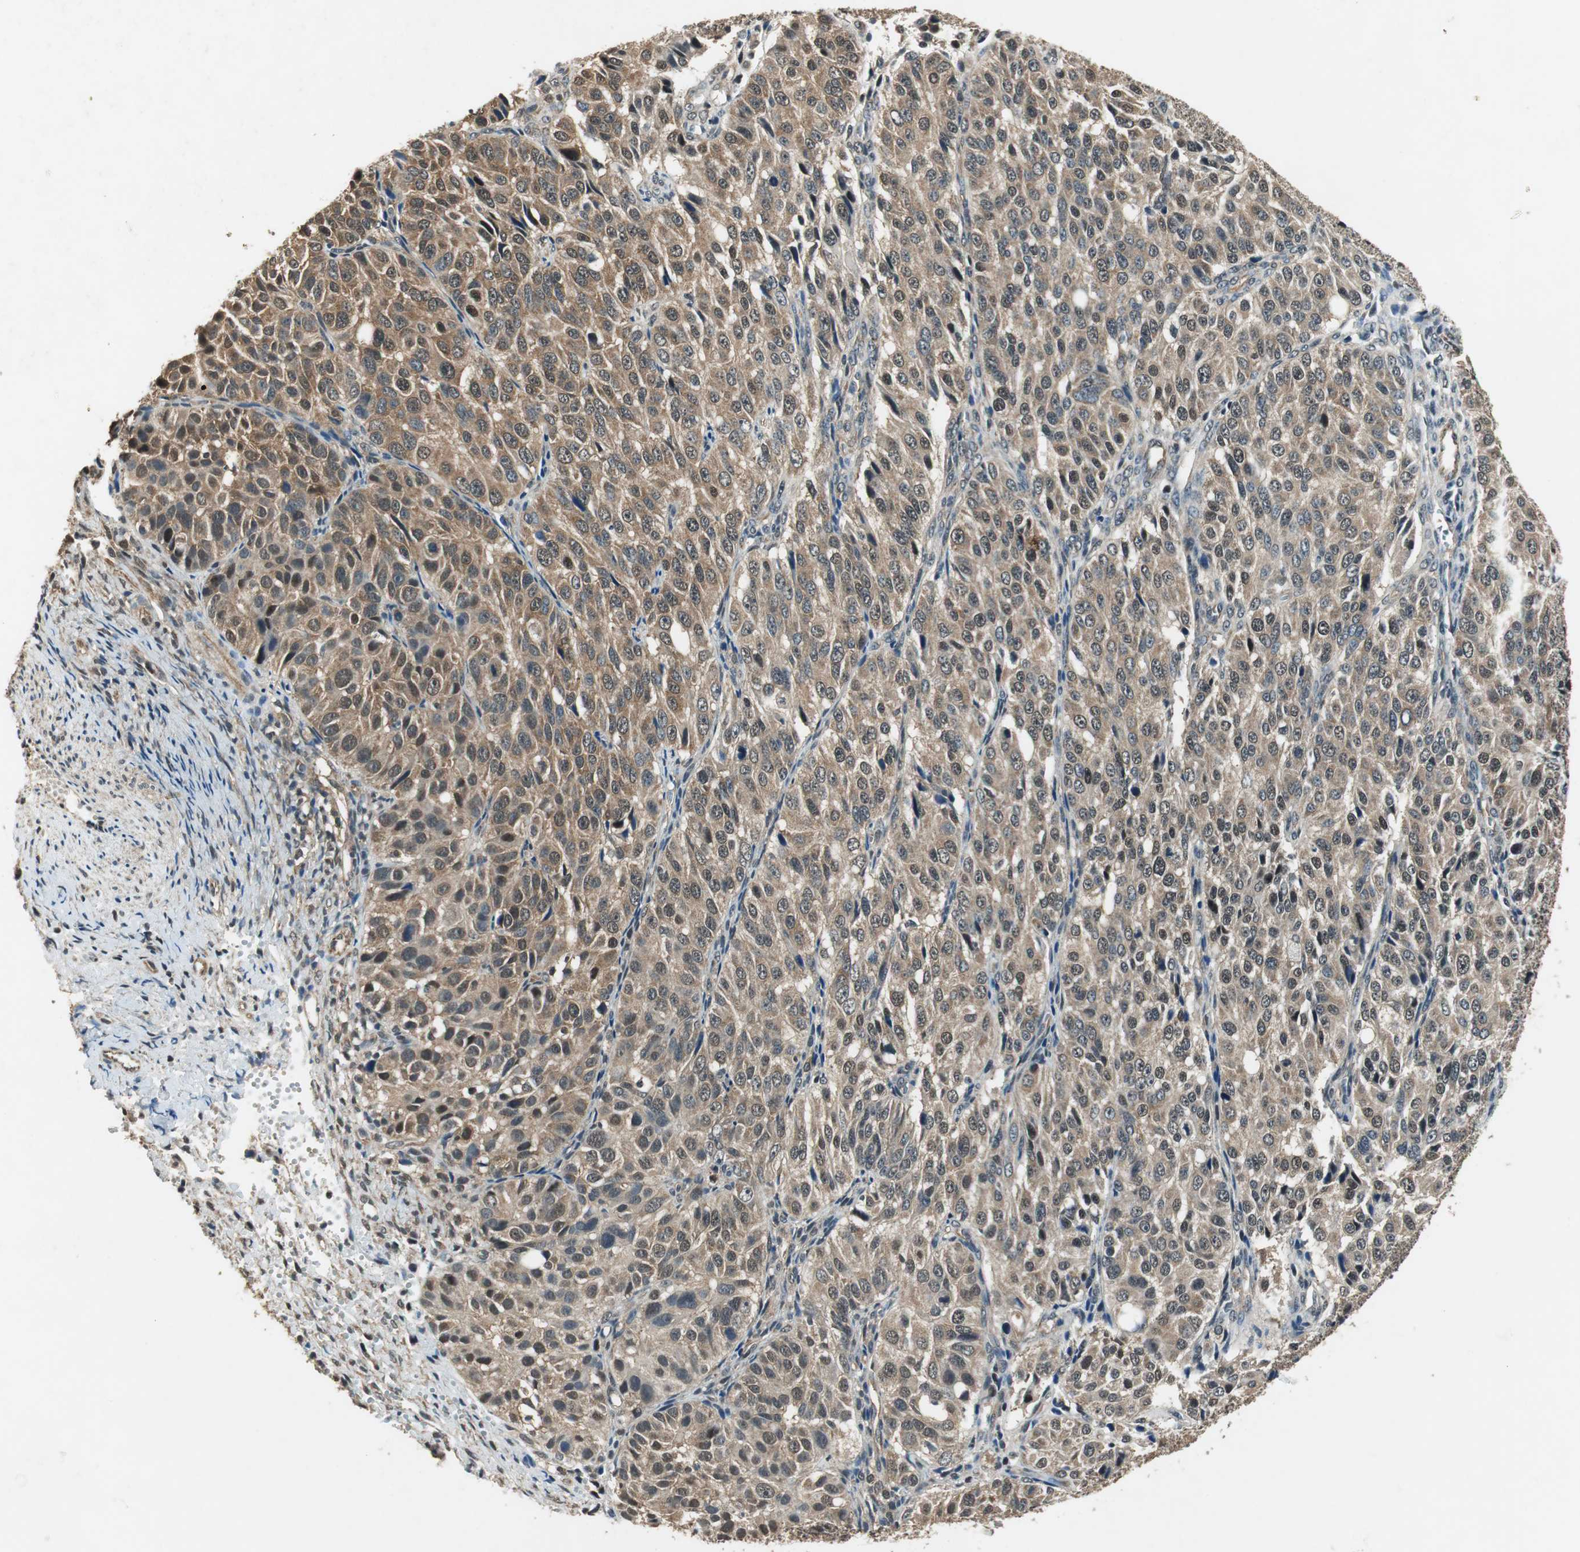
{"staining": {"intensity": "moderate", "quantity": ">75%", "location": "cytoplasmic/membranous,nuclear"}, "tissue": "ovarian cancer", "cell_type": "Tumor cells", "image_type": "cancer", "snomed": [{"axis": "morphology", "description": "Carcinoma, endometroid"}, {"axis": "topography", "description": "Ovary"}], "caption": "Protein expression analysis of ovarian cancer (endometroid carcinoma) displays moderate cytoplasmic/membranous and nuclear staining in about >75% of tumor cells. Nuclei are stained in blue.", "gene": "PSMB4", "patient": {"sex": "female", "age": 51}}